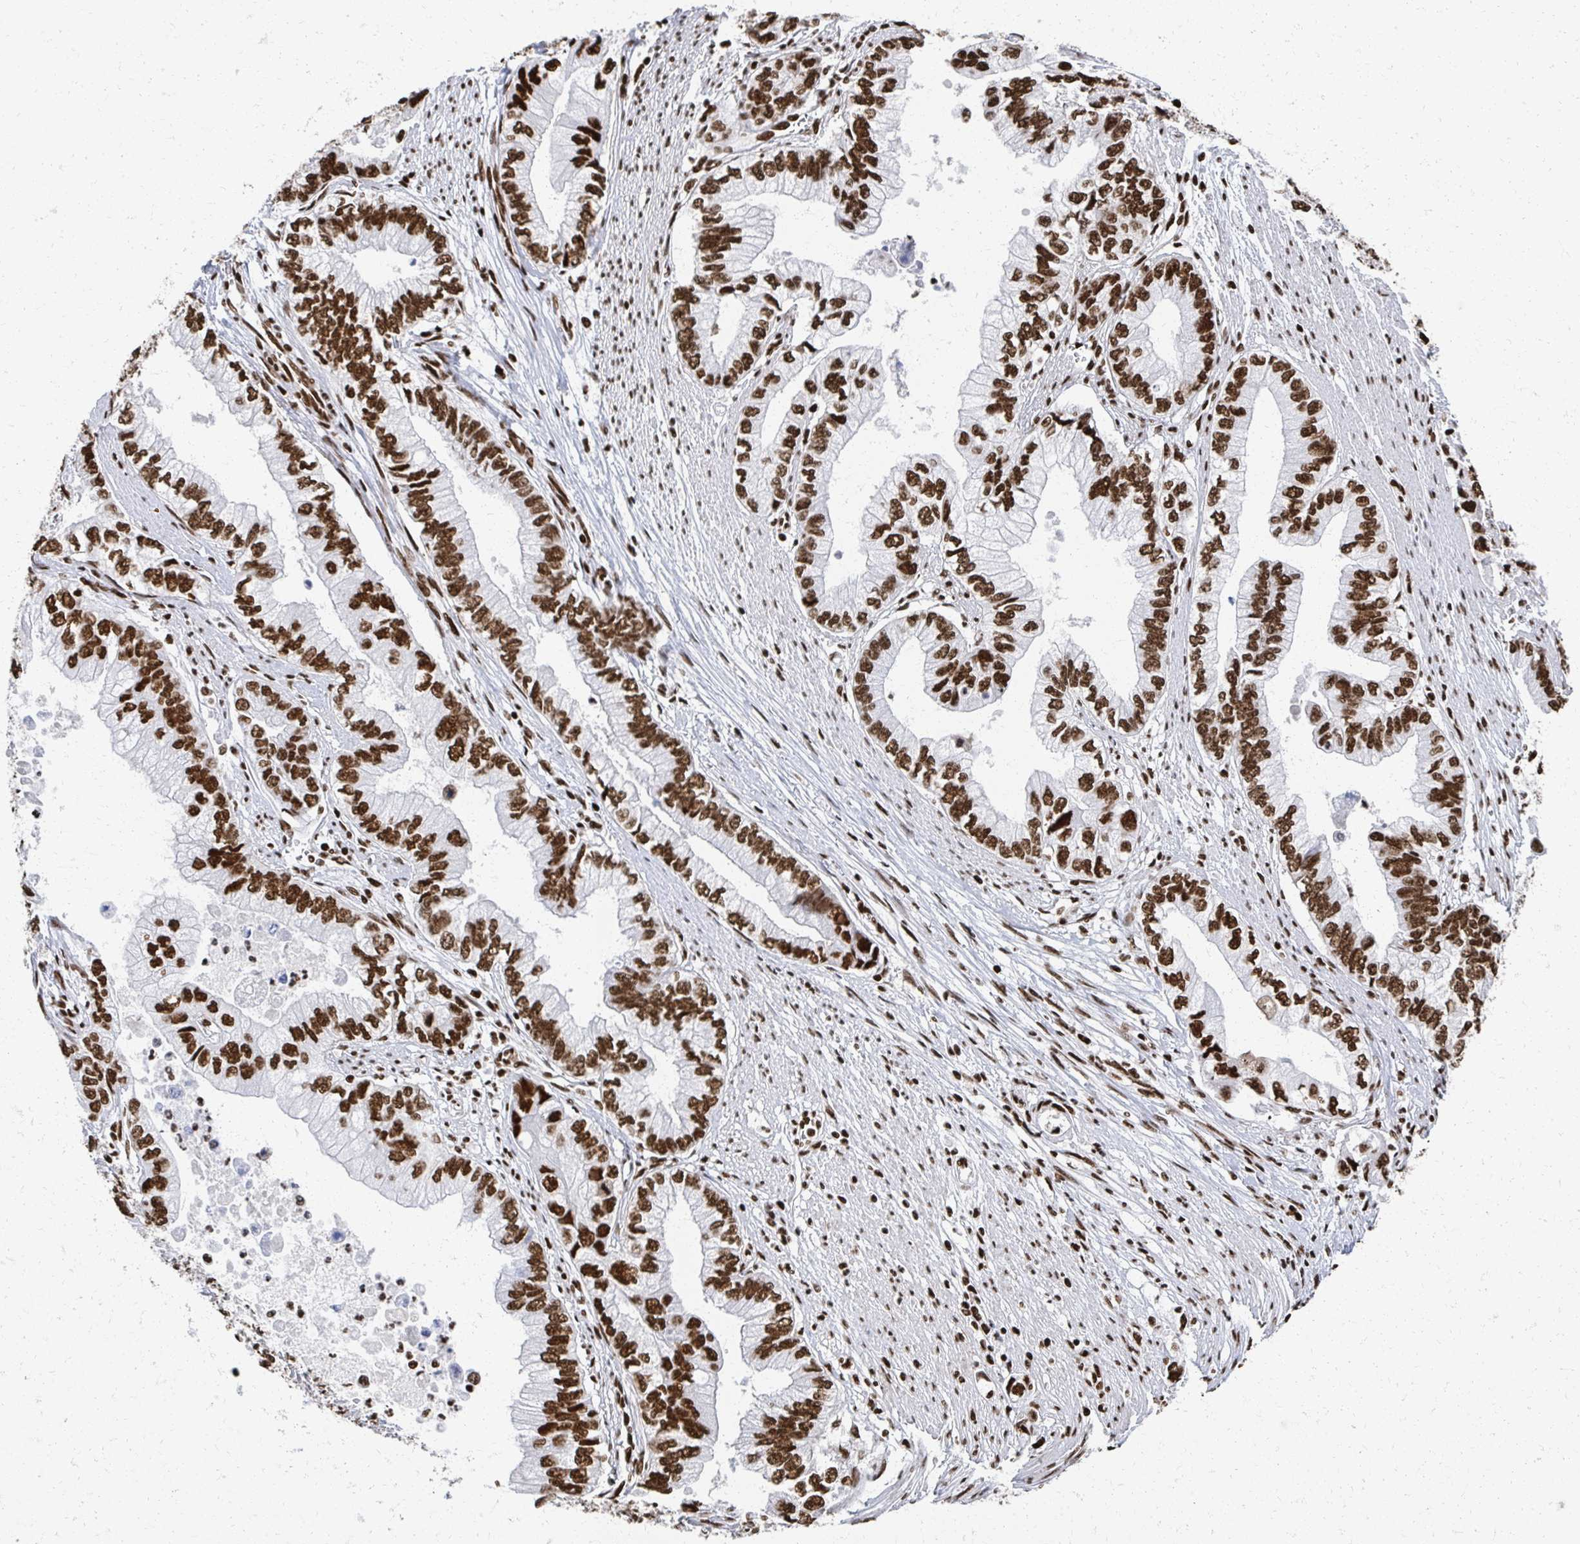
{"staining": {"intensity": "strong", "quantity": ">75%", "location": "nuclear"}, "tissue": "stomach cancer", "cell_type": "Tumor cells", "image_type": "cancer", "snomed": [{"axis": "morphology", "description": "Adenocarcinoma, NOS"}, {"axis": "topography", "description": "Pancreas"}, {"axis": "topography", "description": "Stomach, upper"}], "caption": "Human stomach adenocarcinoma stained with a brown dye shows strong nuclear positive staining in approximately >75% of tumor cells.", "gene": "RBBP7", "patient": {"sex": "male", "age": 77}}